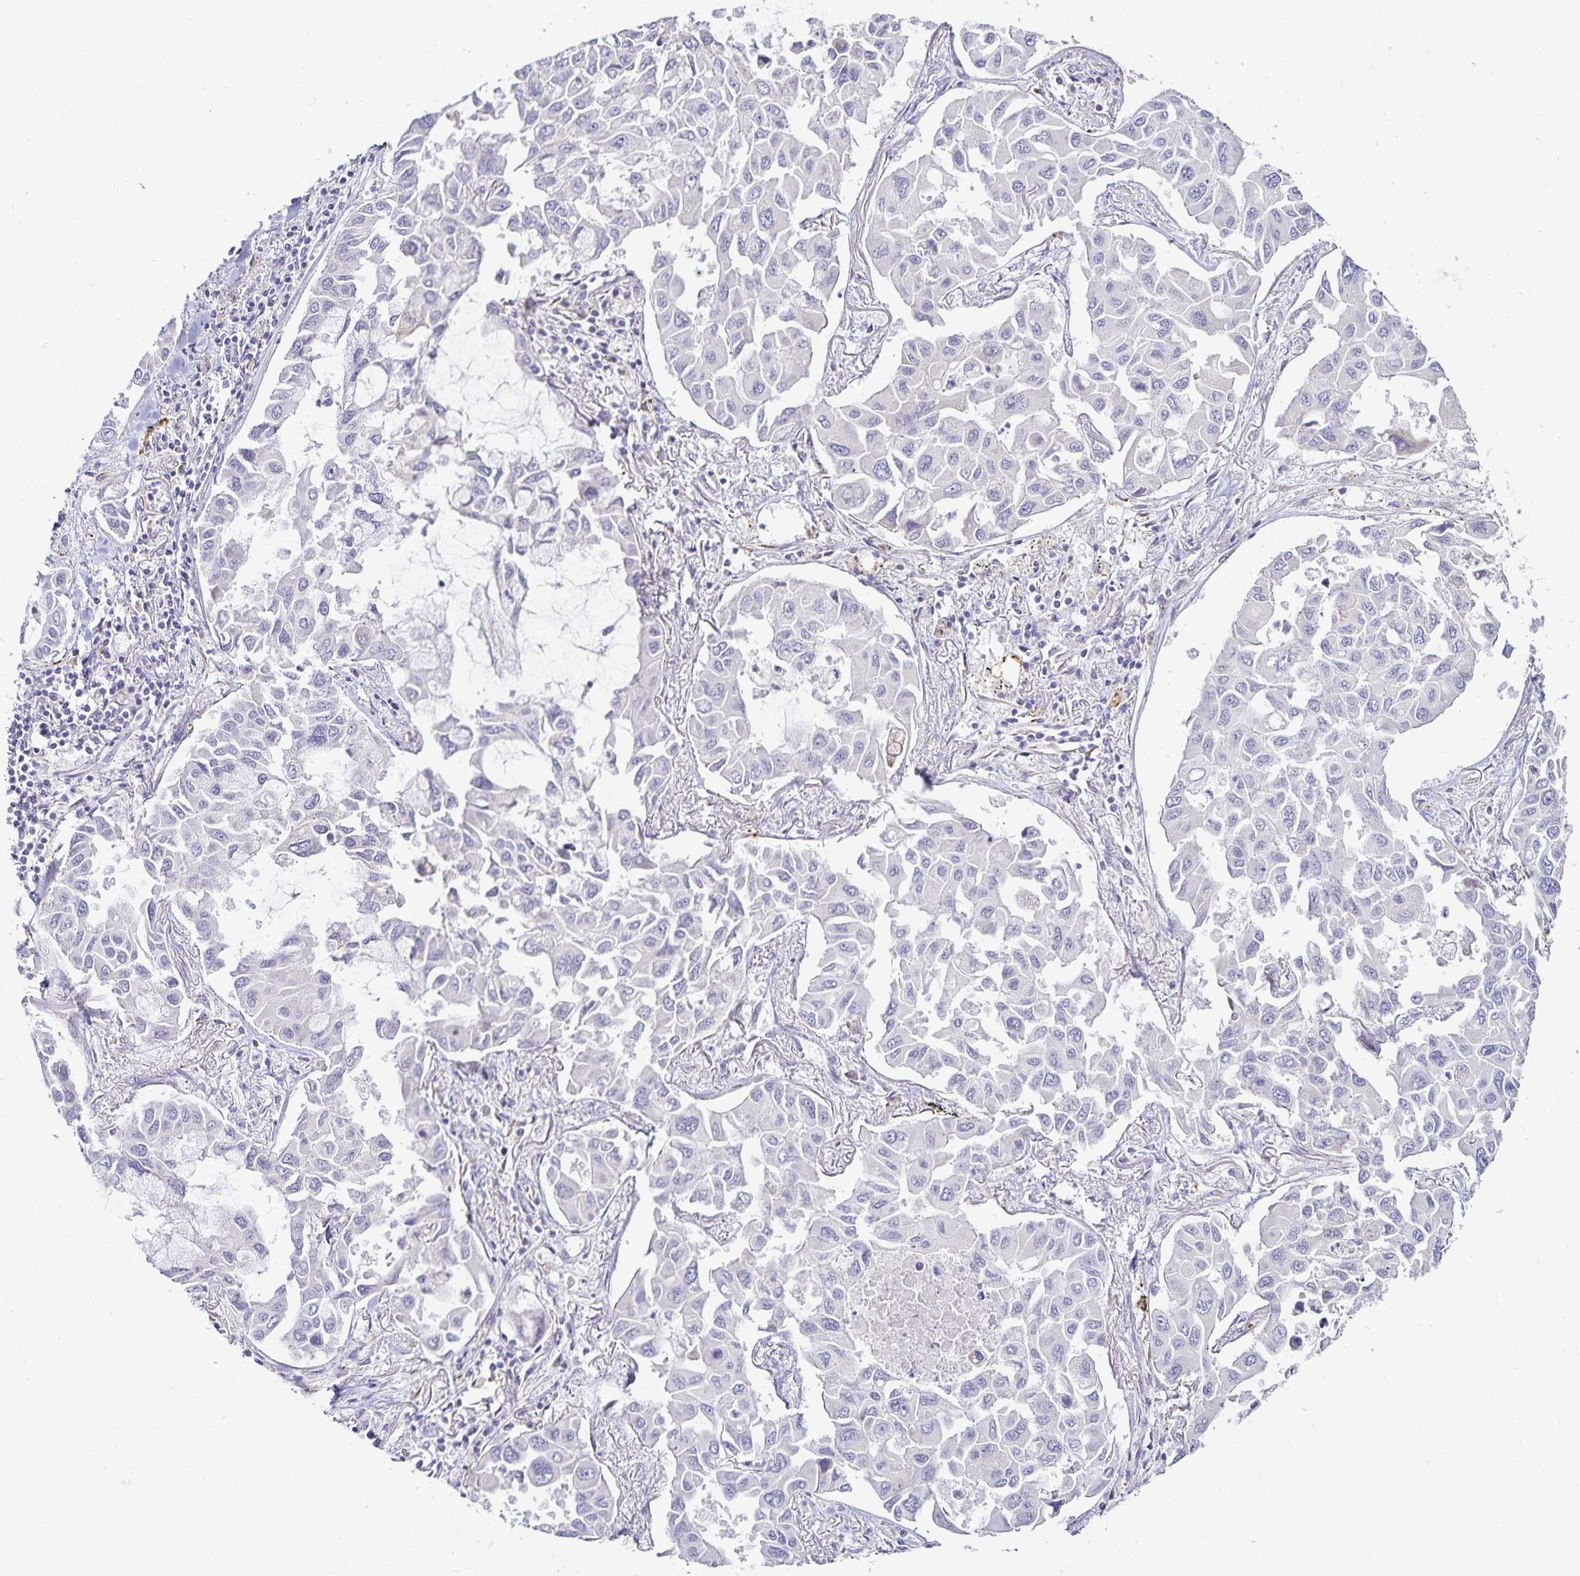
{"staining": {"intensity": "negative", "quantity": "none", "location": "none"}, "tissue": "lung cancer", "cell_type": "Tumor cells", "image_type": "cancer", "snomed": [{"axis": "morphology", "description": "Adenocarcinoma, NOS"}, {"axis": "topography", "description": "Lung"}], "caption": "DAB (3,3'-diaminobenzidine) immunohistochemical staining of lung cancer (adenocarcinoma) displays no significant positivity in tumor cells.", "gene": "GP2", "patient": {"sex": "male", "age": 64}}